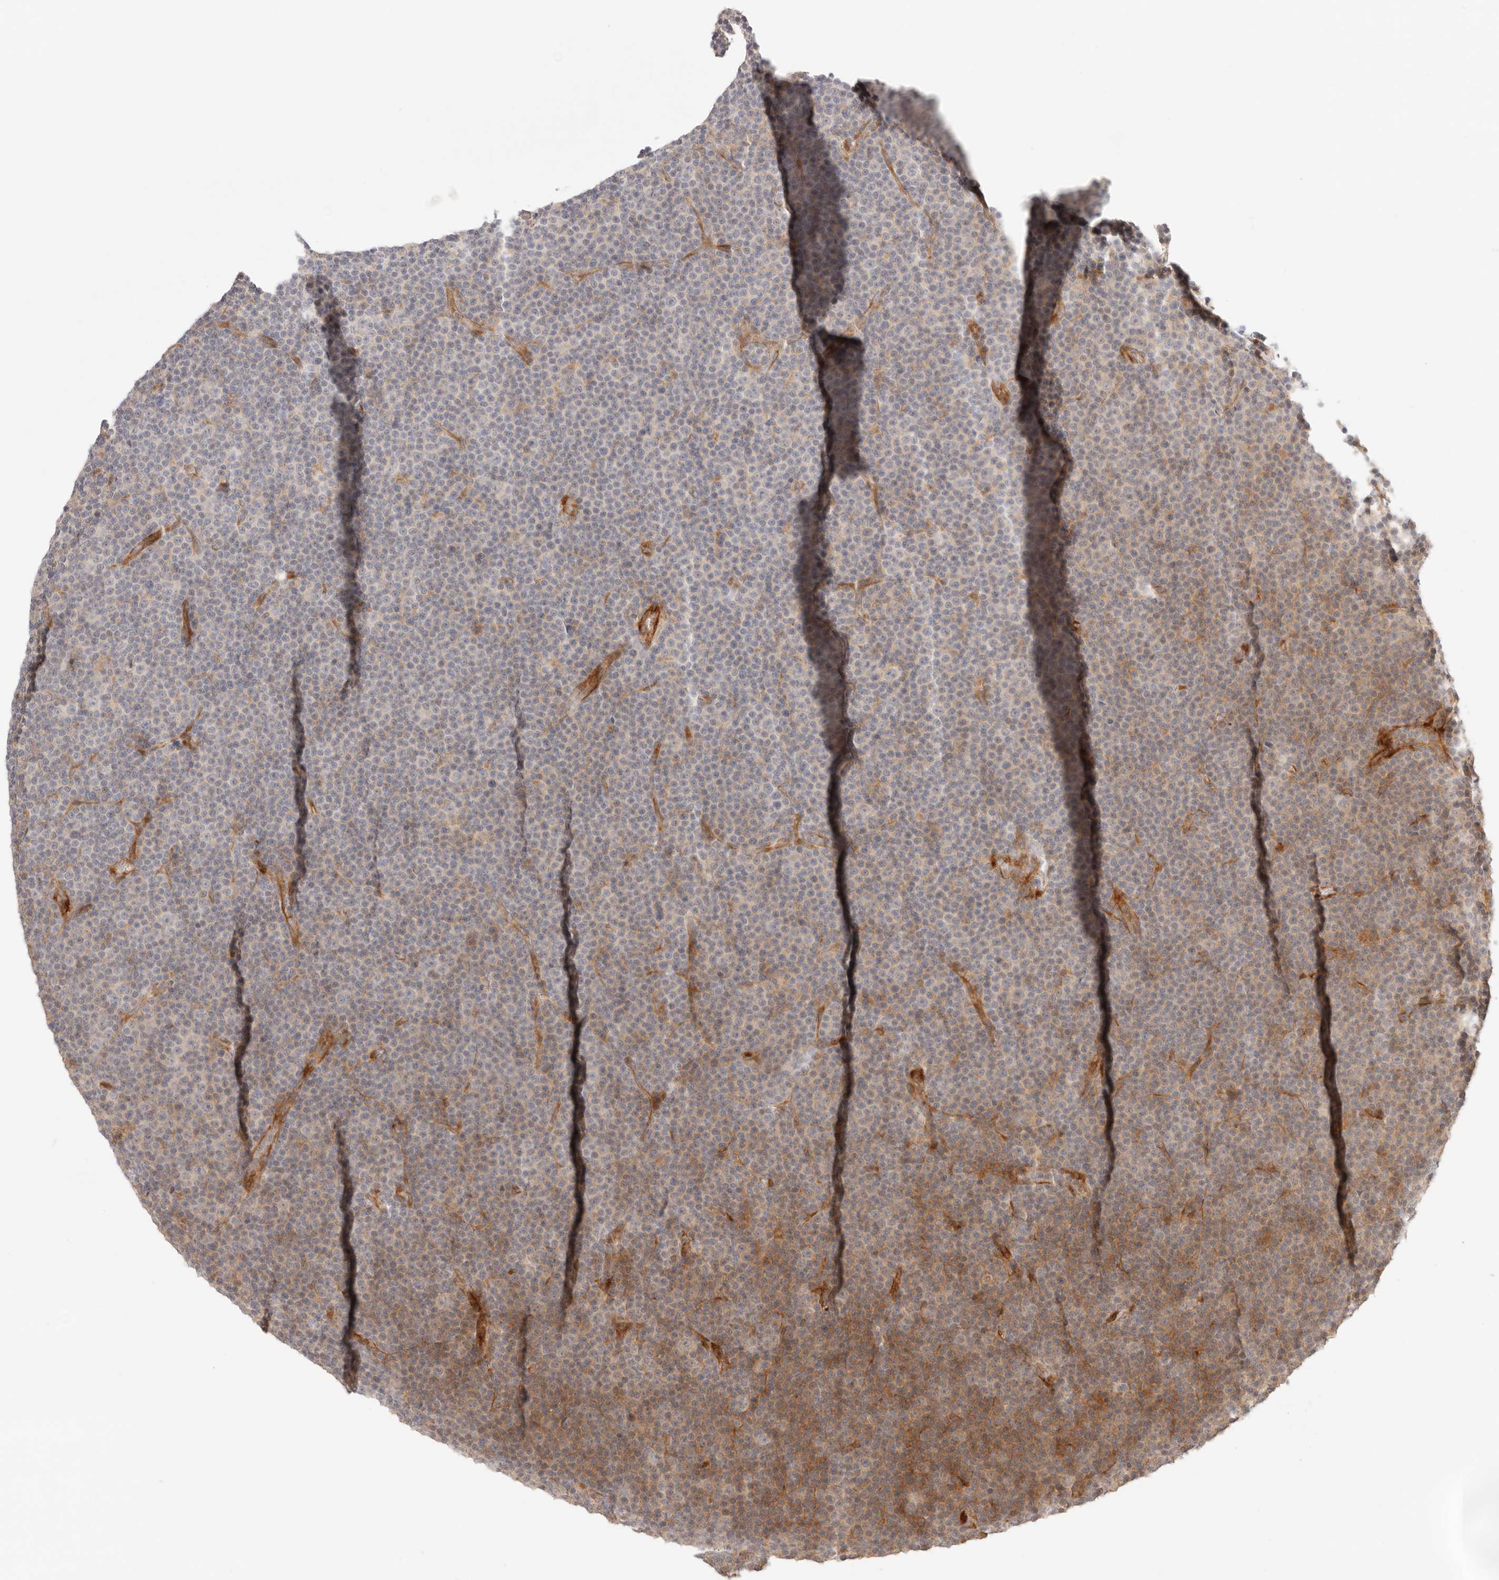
{"staining": {"intensity": "moderate", "quantity": "<25%", "location": "cytoplasmic/membranous"}, "tissue": "lymphoma", "cell_type": "Tumor cells", "image_type": "cancer", "snomed": [{"axis": "morphology", "description": "Malignant lymphoma, non-Hodgkin's type, Low grade"}, {"axis": "topography", "description": "Lymph node"}], "caption": "Immunohistochemical staining of human low-grade malignant lymphoma, non-Hodgkin's type demonstrates low levels of moderate cytoplasmic/membranous protein positivity in approximately <25% of tumor cells. Using DAB (brown) and hematoxylin (blue) stains, captured at high magnification using brightfield microscopy.", "gene": "IL1R2", "patient": {"sex": "female", "age": 67}}